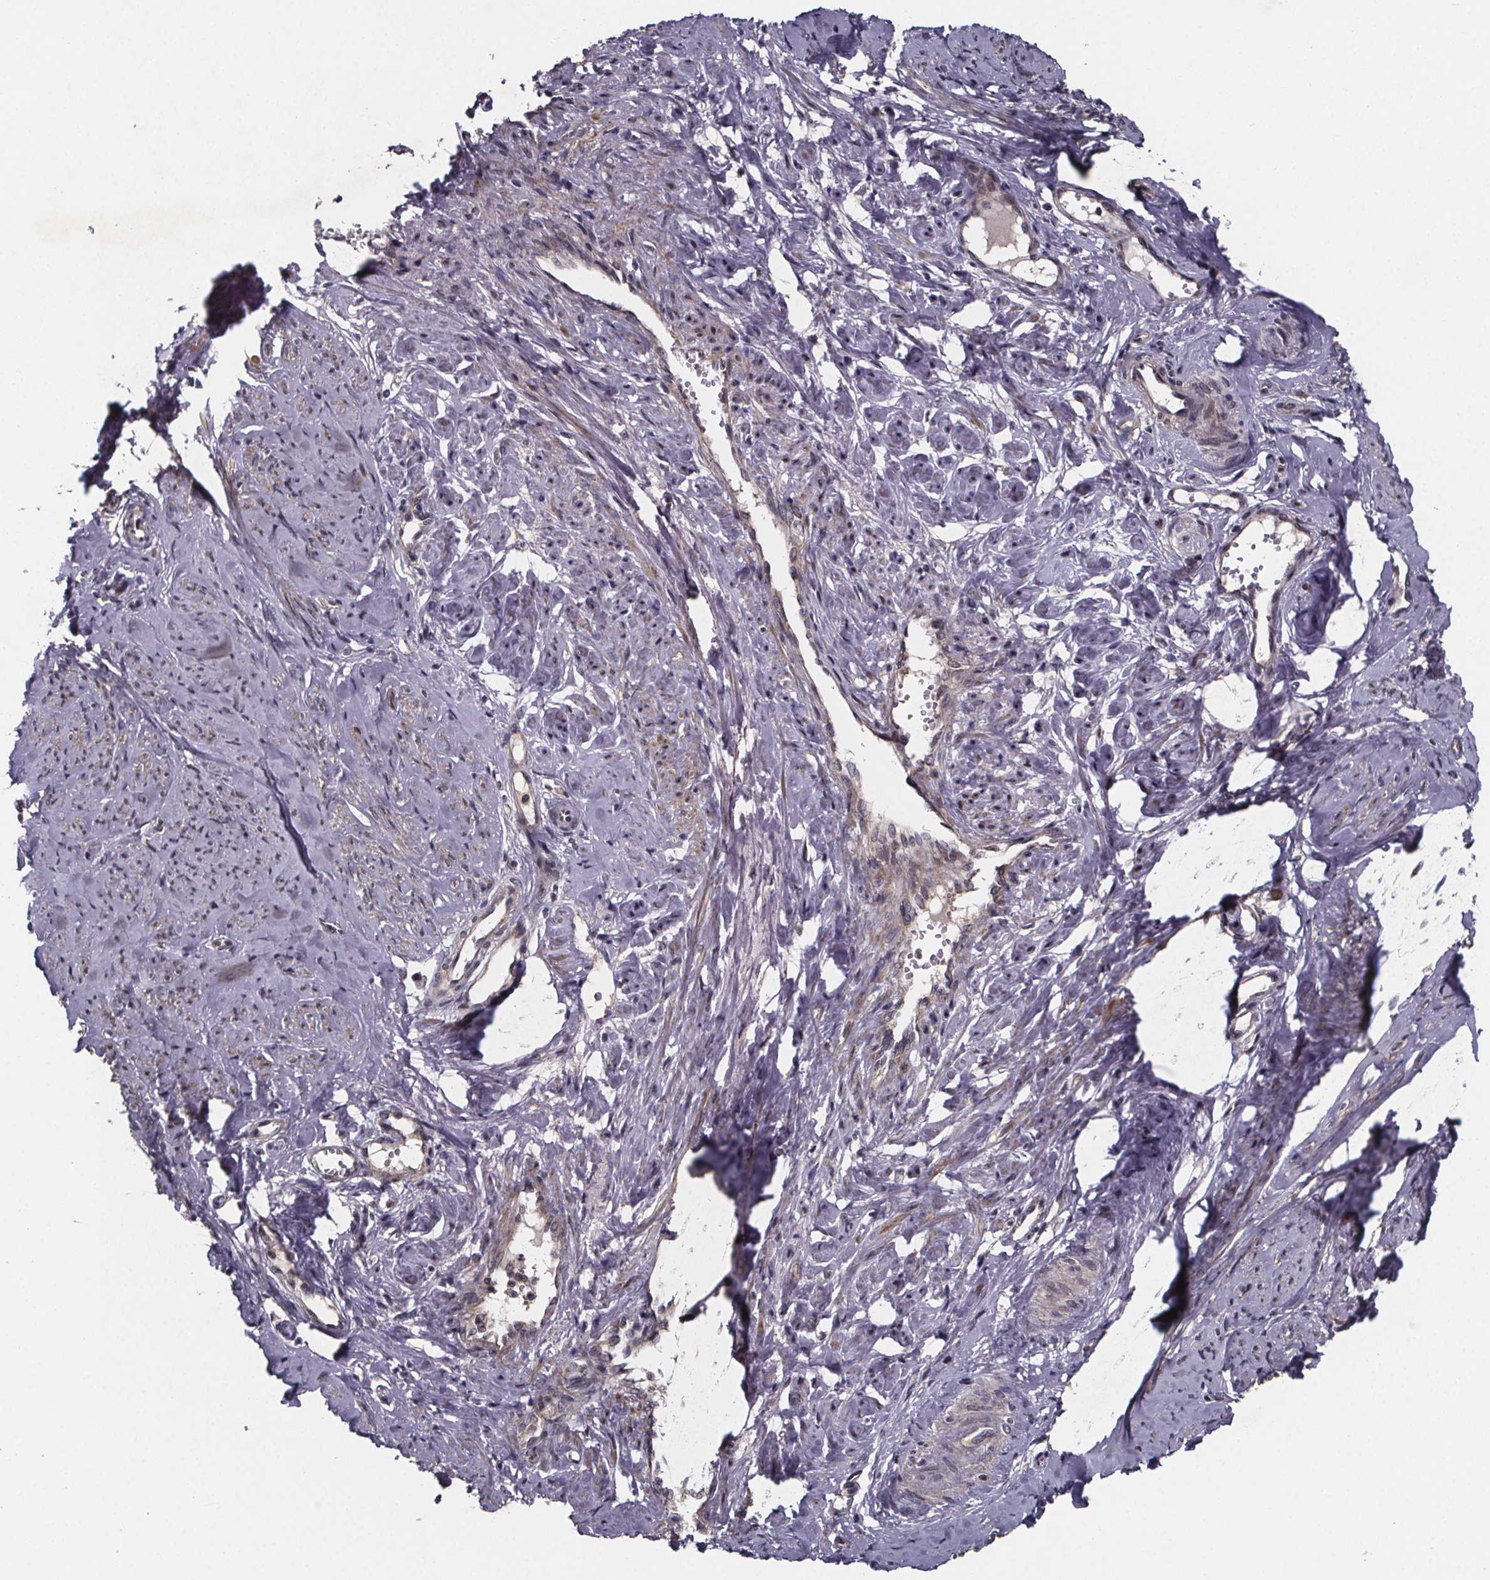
{"staining": {"intensity": "moderate", "quantity": "25%-75%", "location": "cytoplasmic/membranous"}, "tissue": "smooth muscle", "cell_type": "Smooth muscle cells", "image_type": "normal", "snomed": [{"axis": "morphology", "description": "Normal tissue, NOS"}, {"axis": "topography", "description": "Smooth muscle"}], "caption": "Immunohistochemistry (IHC) image of unremarkable smooth muscle: human smooth muscle stained using IHC demonstrates medium levels of moderate protein expression localized specifically in the cytoplasmic/membranous of smooth muscle cells, appearing as a cytoplasmic/membranous brown color.", "gene": "FN3KRP", "patient": {"sex": "female", "age": 48}}